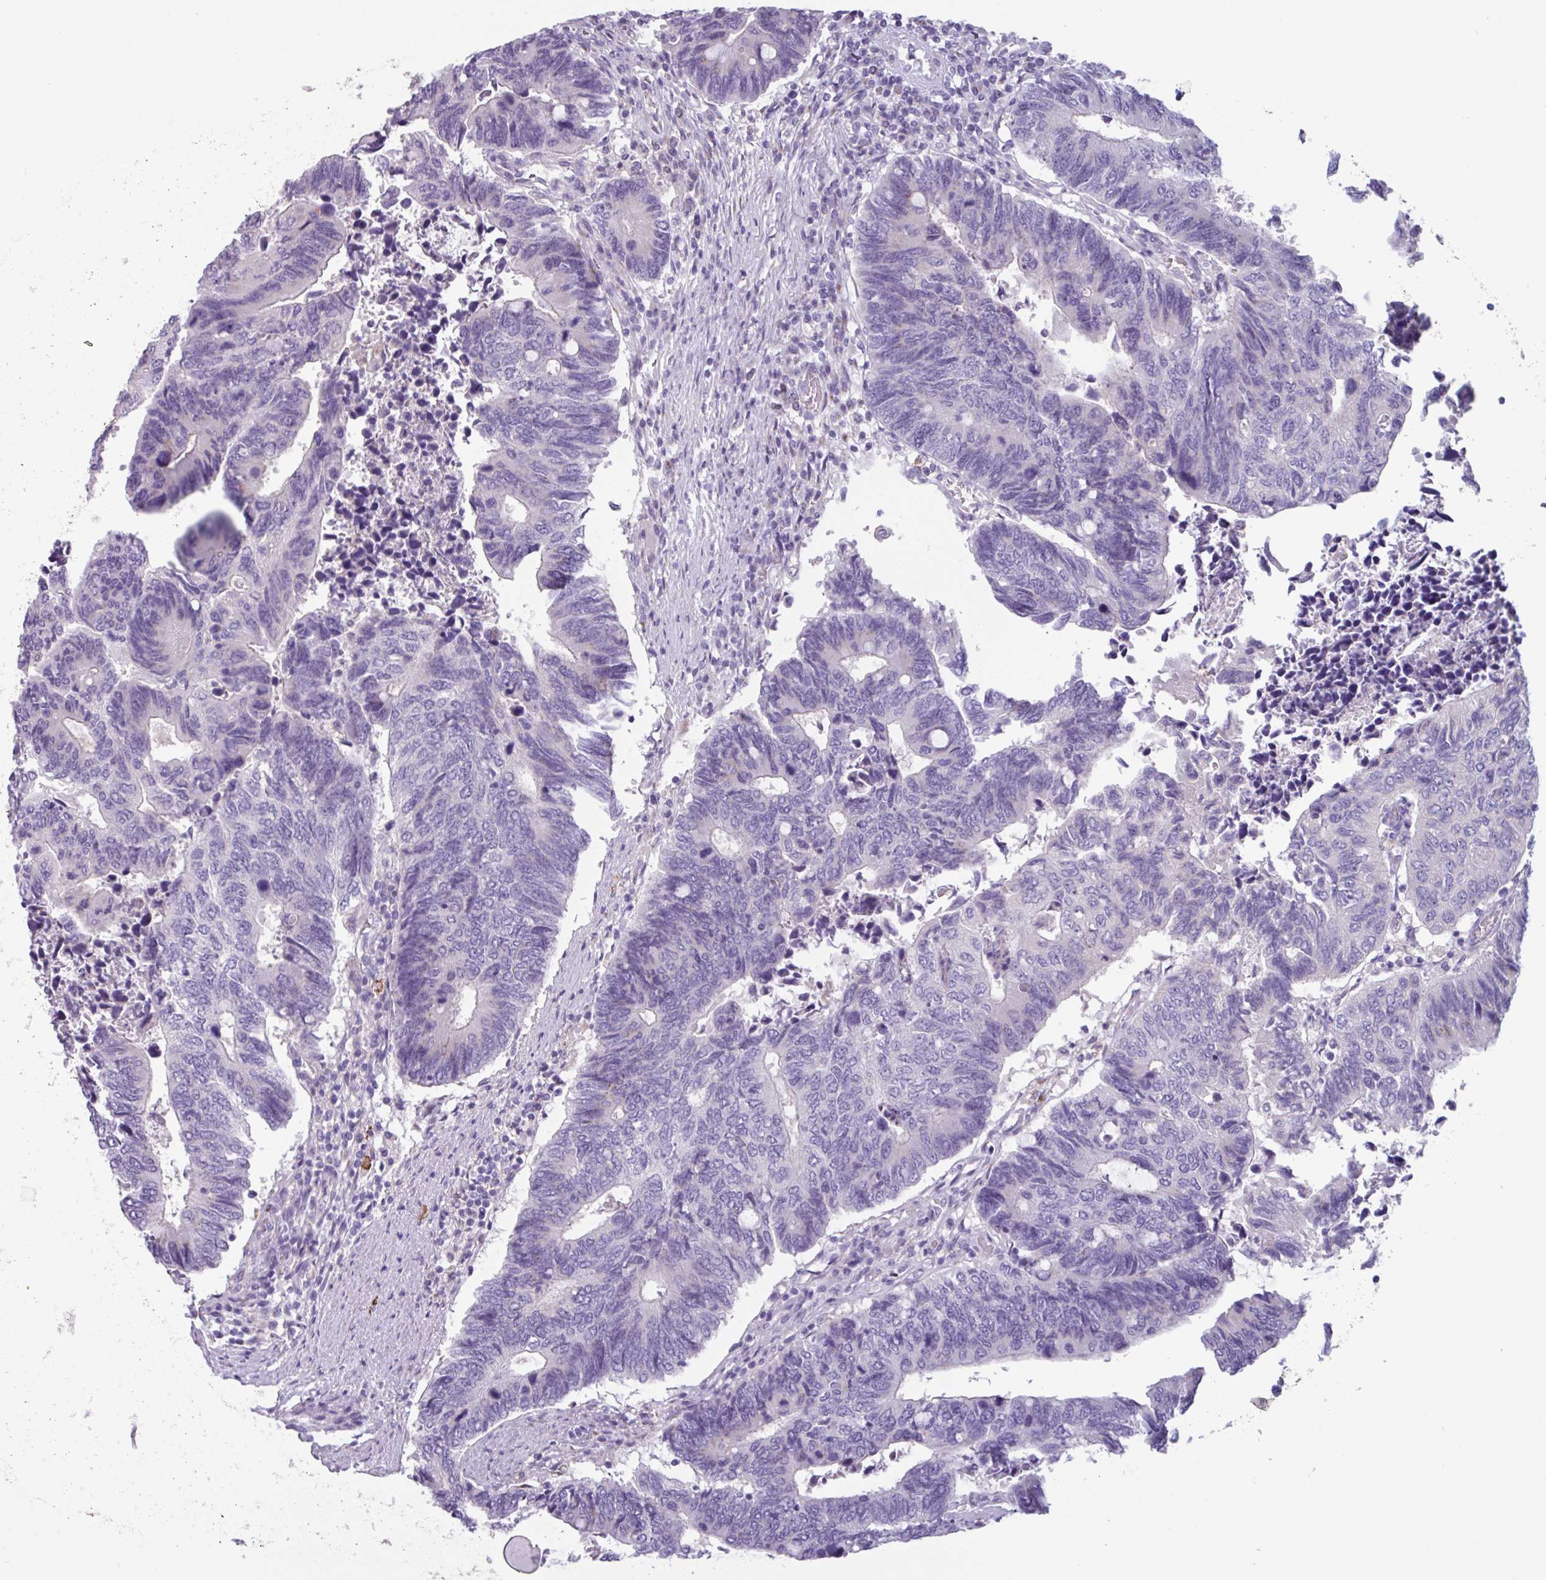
{"staining": {"intensity": "negative", "quantity": "none", "location": "none"}, "tissue": "colorectal cancer", "cell_type": "Tumor cells", "image_type": "cancer", "snomed": [{"axis": "morphology", "description": "Adenocarcinoma, NOS"}, {"axis": "topography", "description": "Colon"}], "caption": "Micrograph shows no protein staining in tumor cells of colorectal cancer (adenocarcinoma) tissue. Brightfield microscopy of IHC stained with DAB (brown) and hematoxylin (blue), captured at high magnification.", "gene": "ADGRE1", "patient": {"sex": "male", "age": 87}}